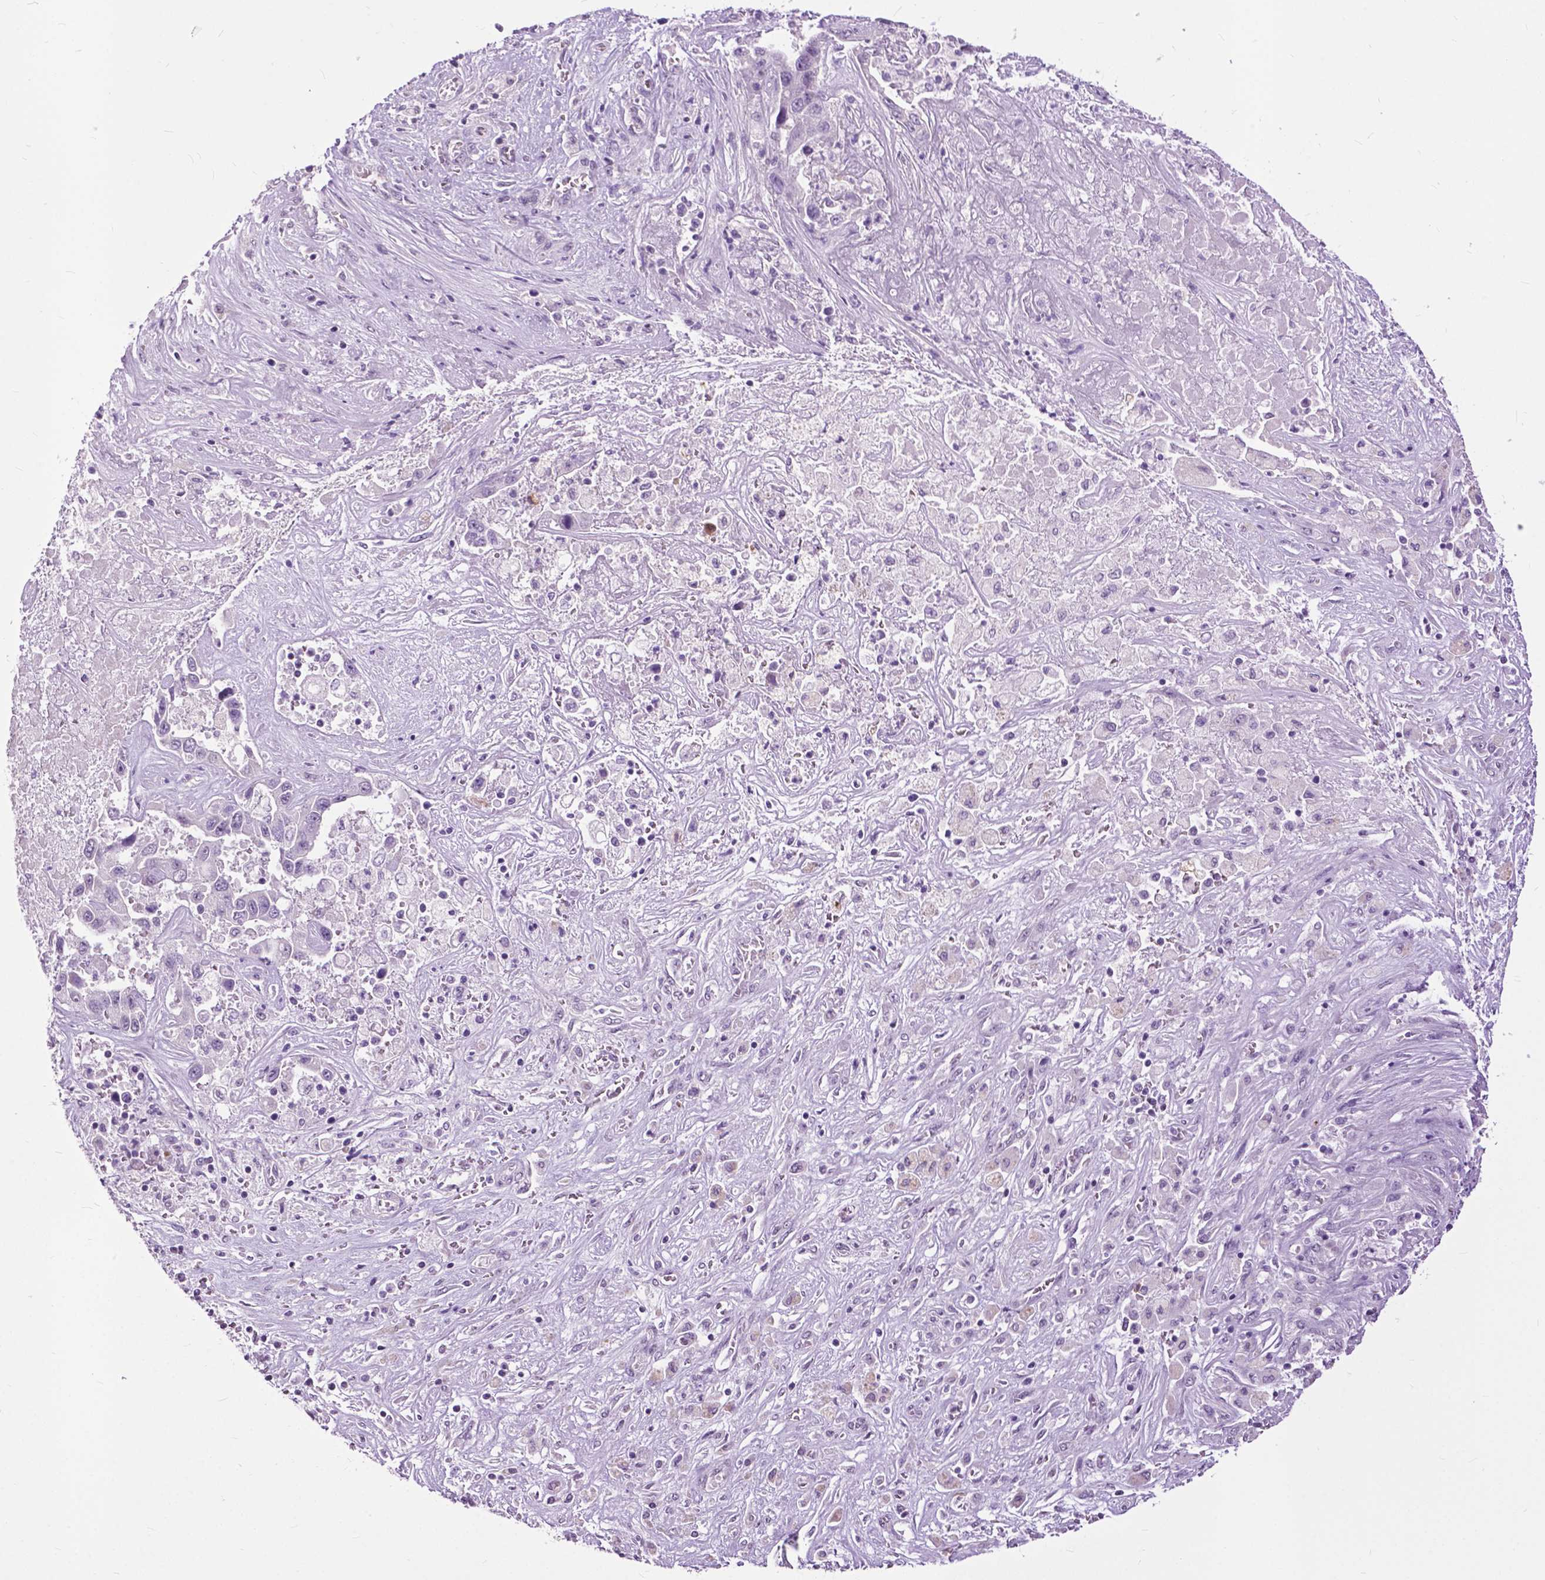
{"staining": {"intensity": "negative", "quantity": "none", "location": "none"}, "tissue": "liver cancer", "cell_type": "Tumor cells", "image_type": "cancer", "snomed": [{"axis": "morphology", "description": "Cholangiocarcinoma"}, {"axis": "topography", "description": "Liver"}], "caption": "A photomicrograph of human liver cholangiocarcinoma is negative for staining in tumor cells.", "gene": "GPR37L1", "patient": {"sex": "female", "age": 52}}